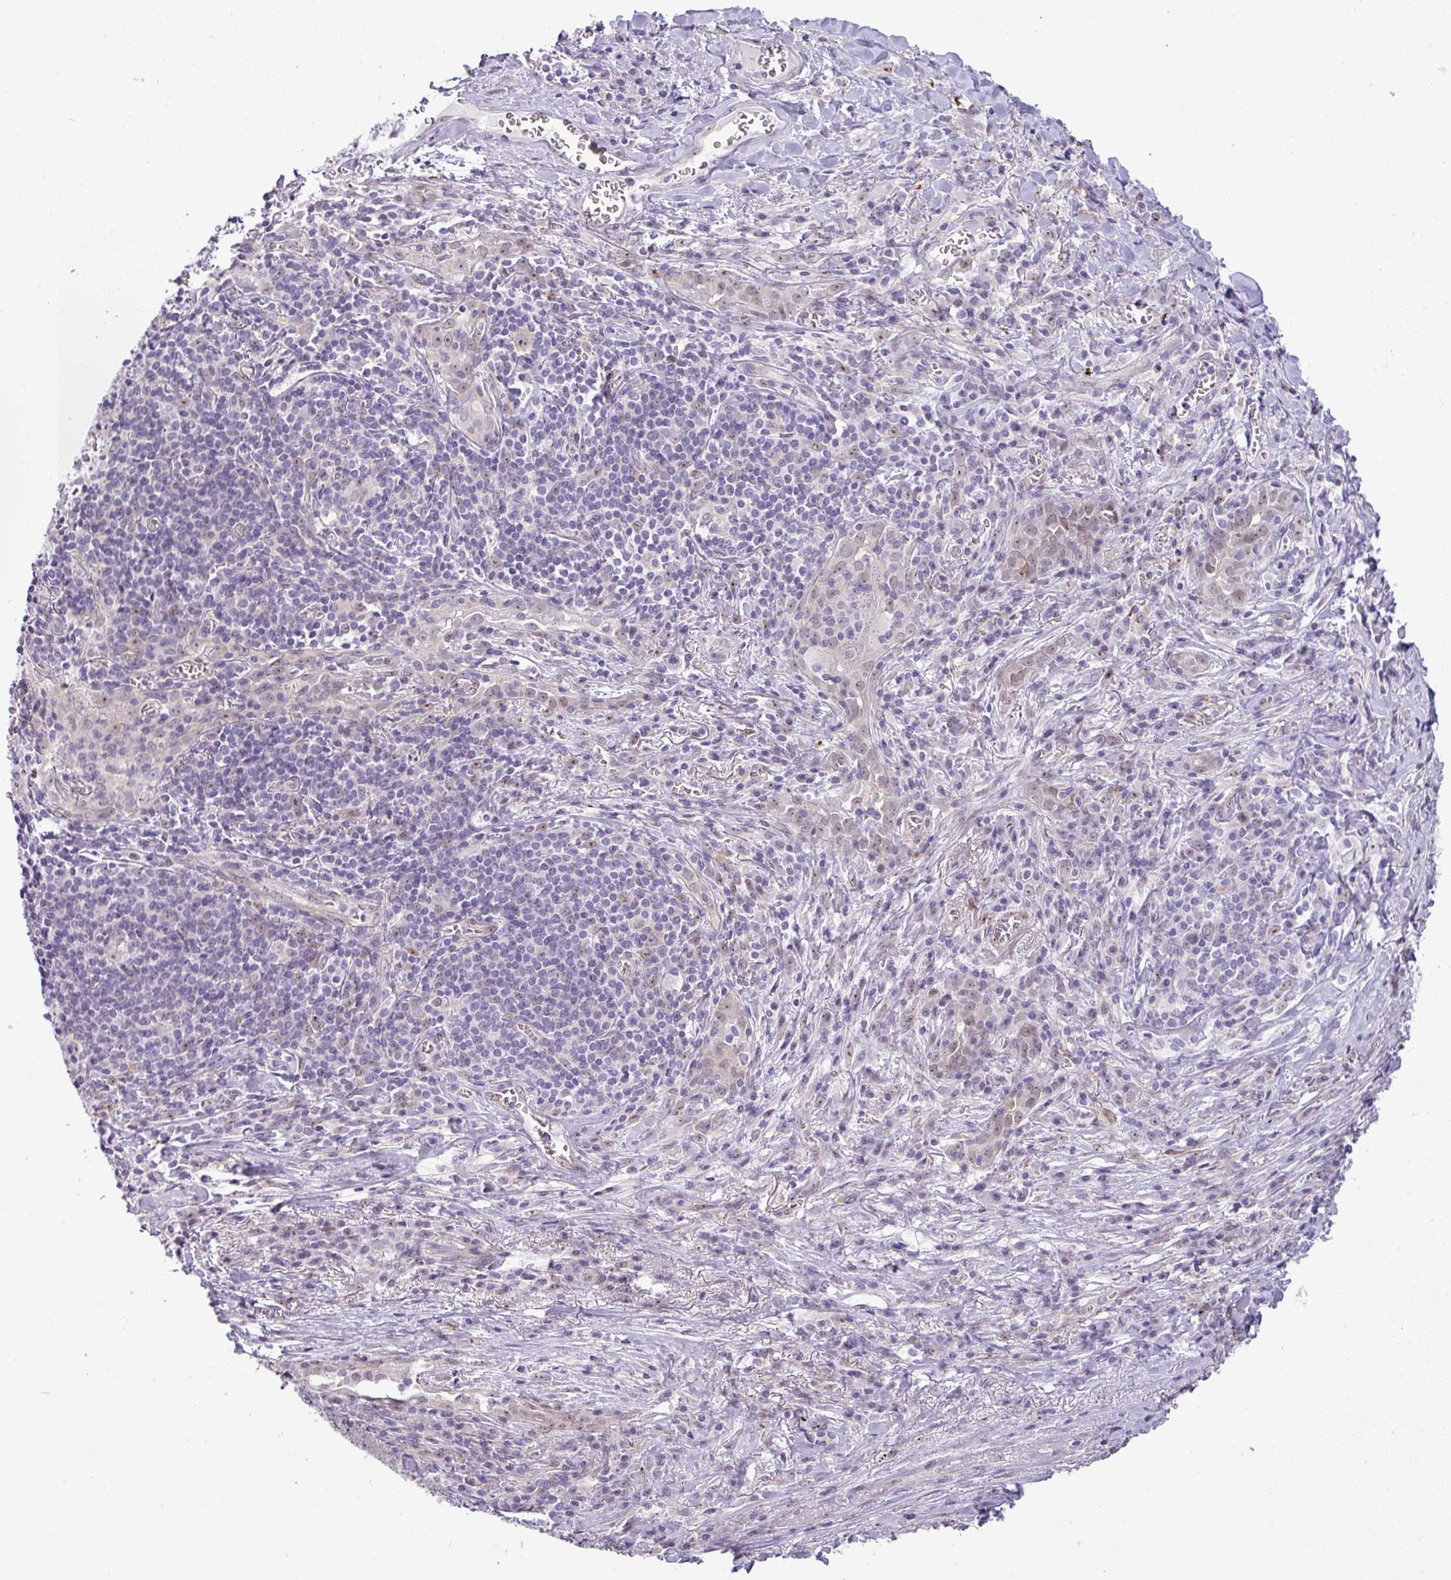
{"staining": {"intensity": "weak", "quantity": "25%-75%", "location": "nuclear"}, "tissue": "lung cancer", "cell_type": "Tumor cells", "image_type": "cancer", "snomed": [{"axis": "morphology", "description": "Squamous cell carcinoma, NOS"}, {"axis": "topography", "description": "Lung"}], "caption": "Lung cancer stained with immunohistochemistry displays weak nuclear positivity in approximately 25%-75% of tumor cells.", "gene": "MAK16", "patient": {"sex": "male", "age": 76}}